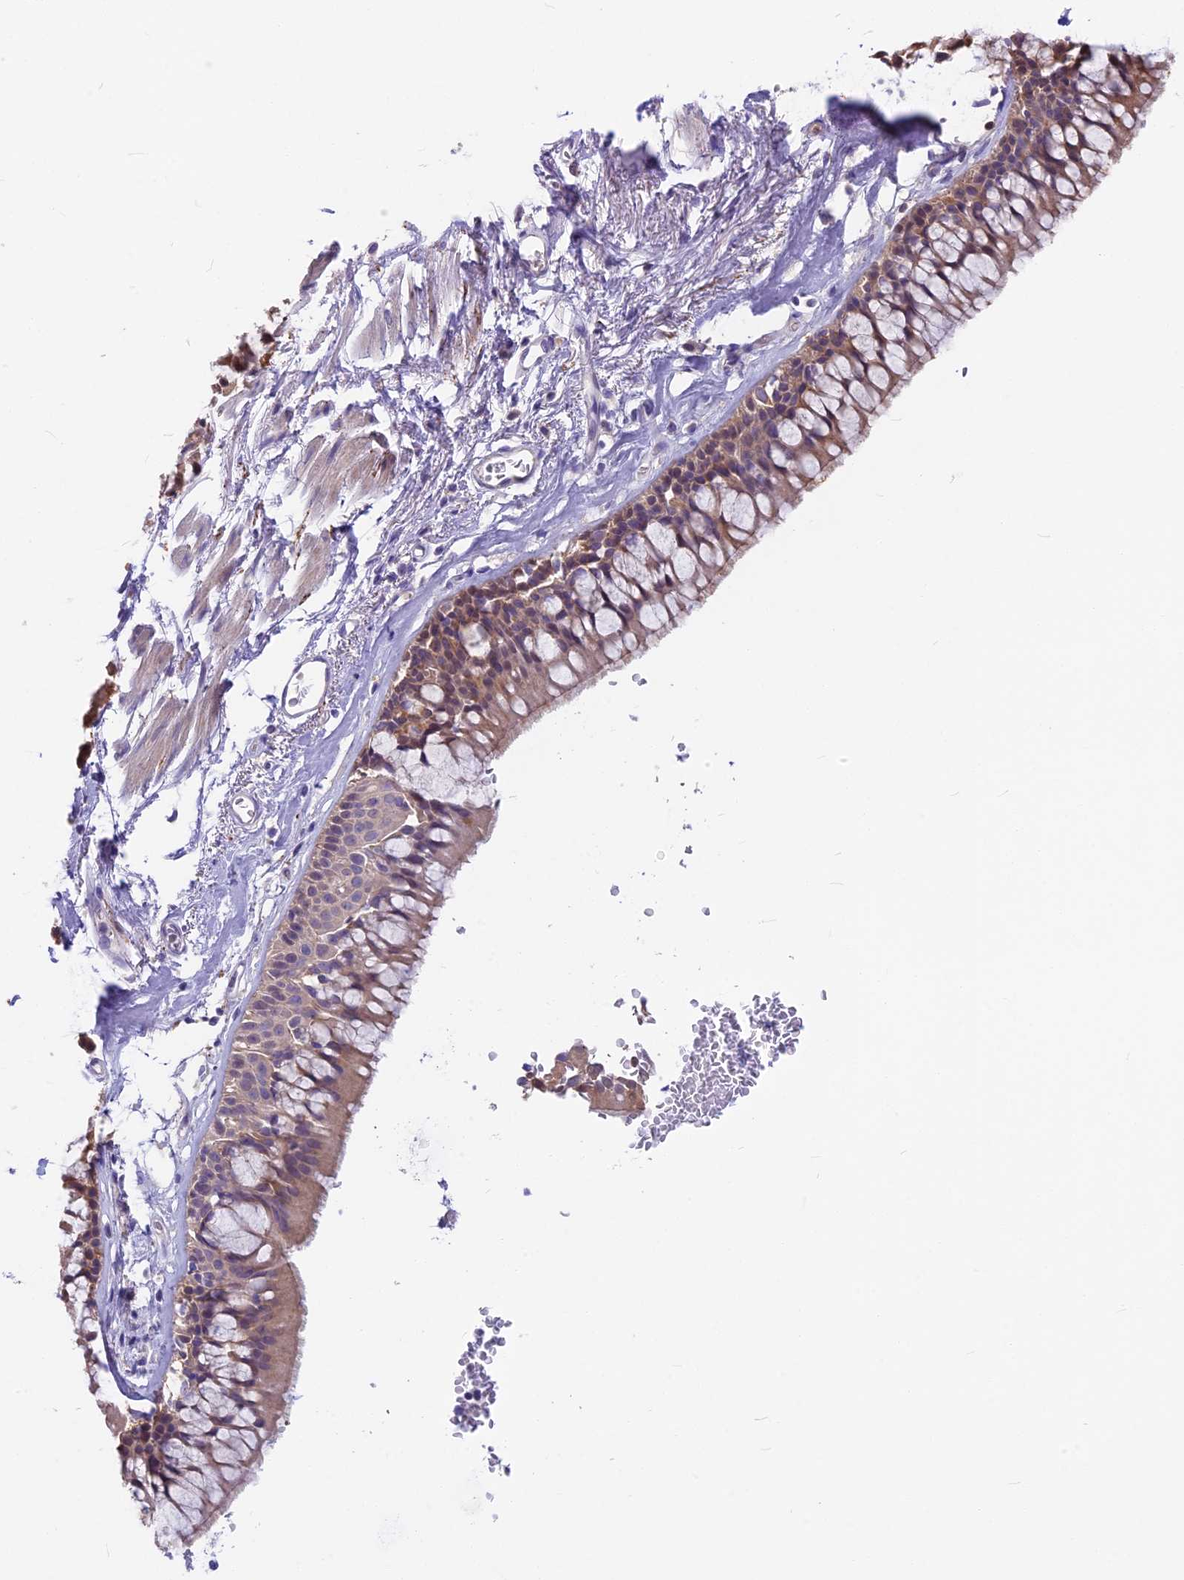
{"staining": {"intensity": "moderate", "quantity": "25%-75%", "location": "cytoplasmic/membranous"}, "tissue": "bronchus", "cell_type": "Respiratory epithelial cells", "image_type": "normal", "snomed": [{"axis": "morphology", "description": "Normal tissue, NOS"}, {"axis": "morphology", "description": "Inflammation, NOS"}, {"axis": "topography", "description": "Cartilage tissue"}, {"axis": "topography", "description": "Bronchus"}, {"axis": "topography", "description": "Lung"}], "caption": "About 25%-75% of respiratory epithelial cells in unremarkable bronchus display moderate cytoplasmic/membranous protein positivity as visualized by brown immunohistochemical staining.", "gene": "SNAP91", "patient": {"sex": "female", "age": 64}}